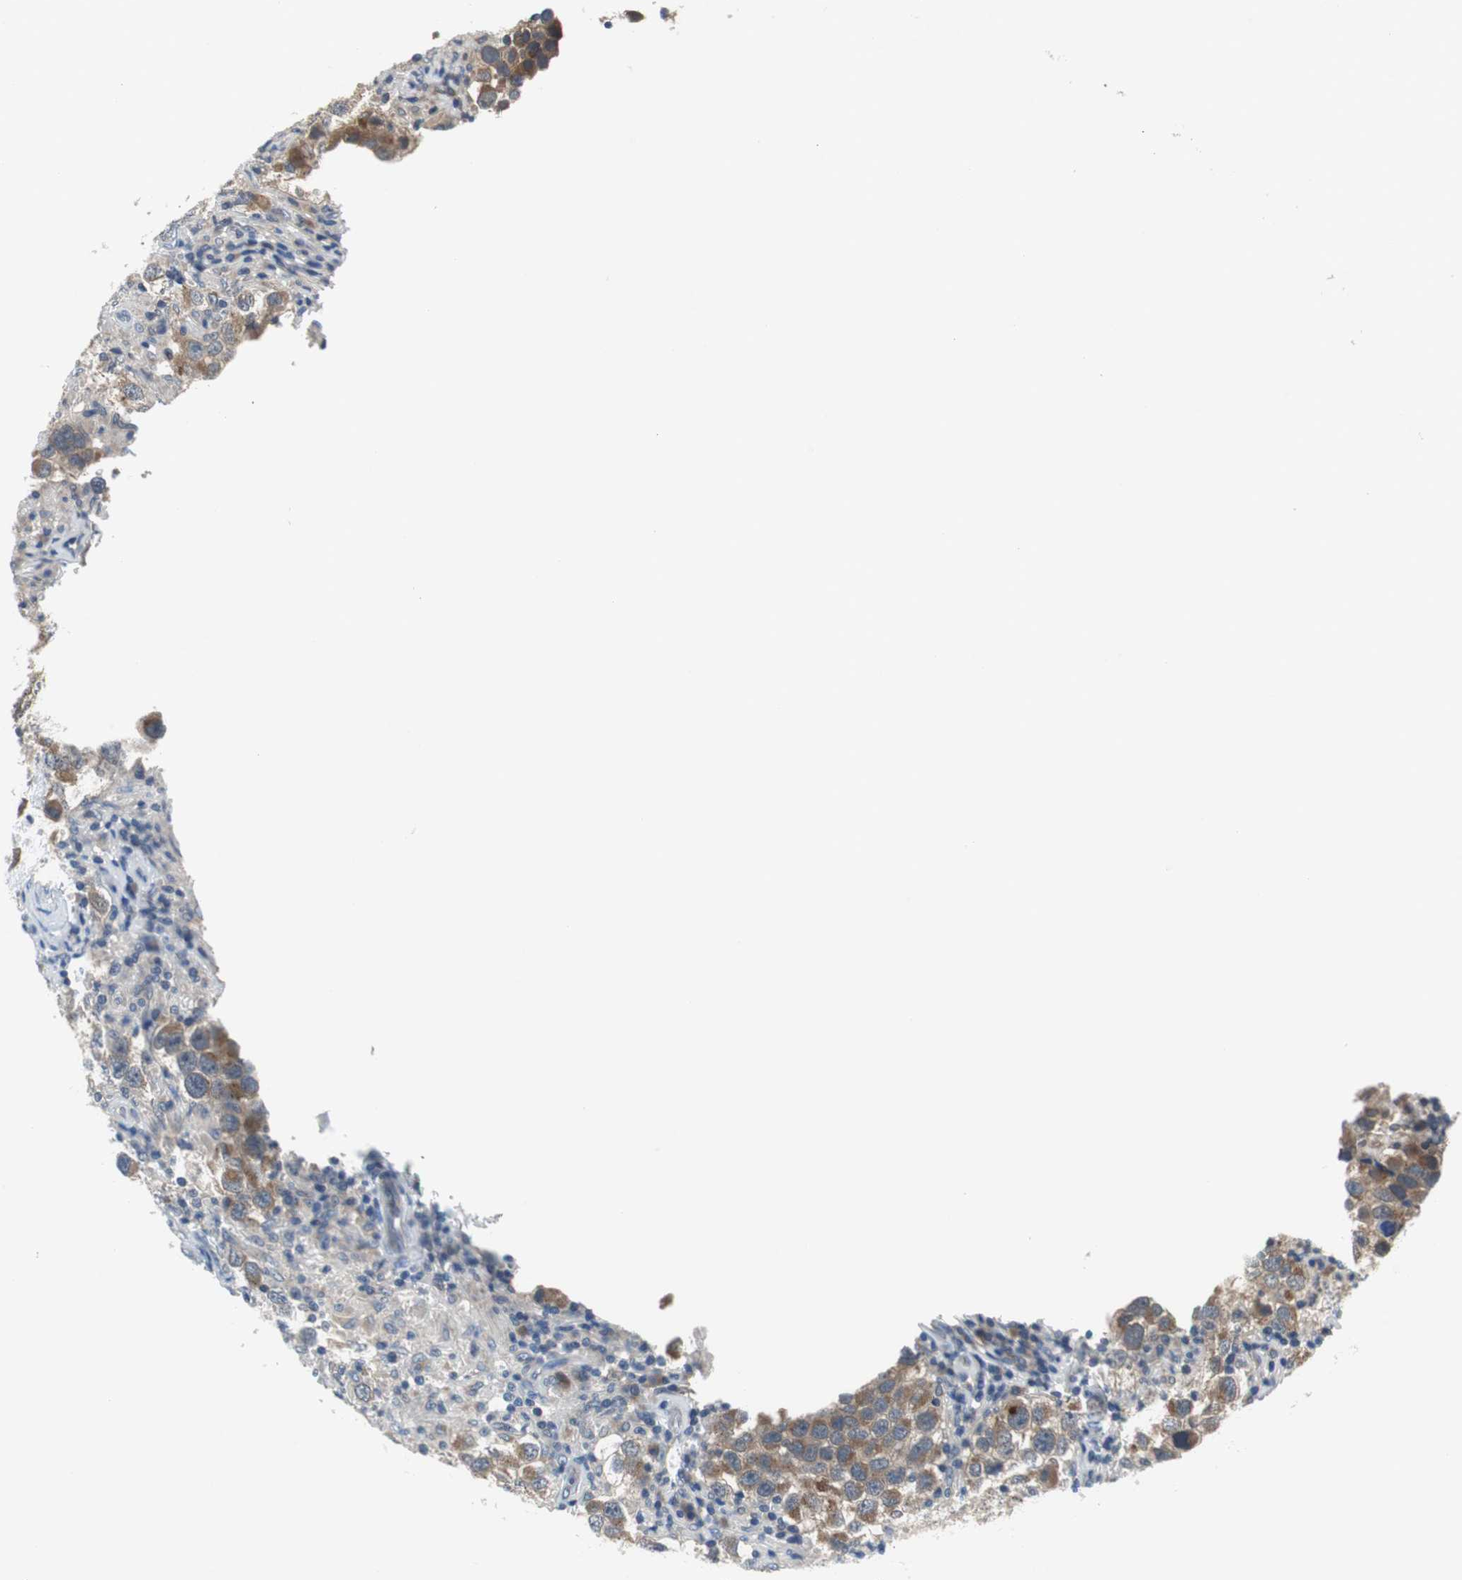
{"staining": {"intensity": "moderate", "quantity": ">75%", "location": "cytoplasmic/membranous"}, "tissue": "testis cancer", "cell_type": "Tumor cells", "image_type": "cancer", "snomed": [{"axis": "morphology", "description": "Carcinoma, Embryonal, NOS"}, {"axis": "topography", "description": "Testis"}], "caption": "A histopathology image of testis cancer (embryonal carcinoma) stained for a protein exhibits moderate cytoplasmic/membranous brown staining in tumor cells. (Brightfield microscopy of DAB IHC at high magnification).", "gene": "PLAA", "patient": {"sex": "male", "age": 21}}